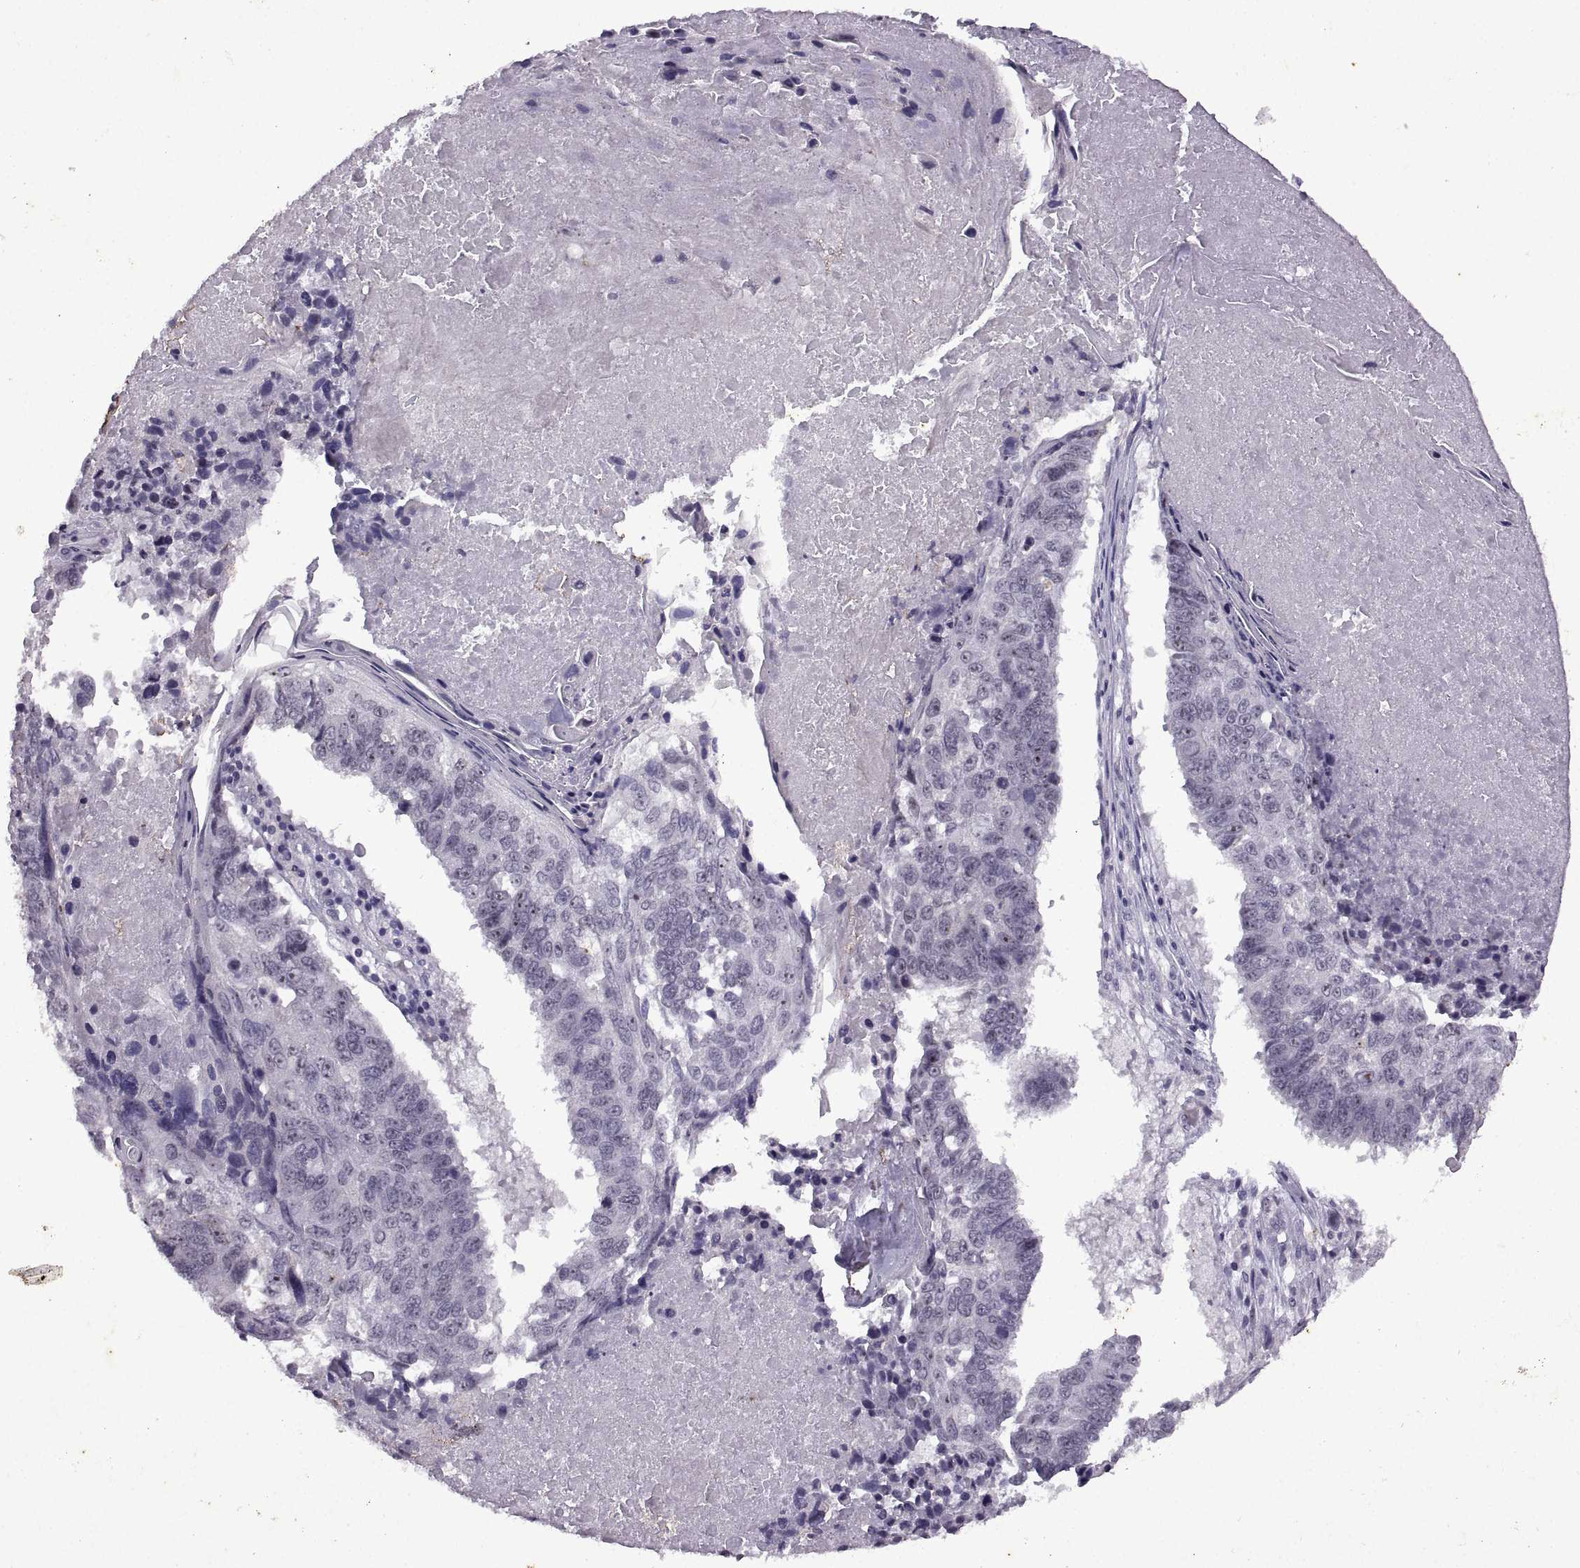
{"staining": {"intensity": "weak", "quantity": "25%-75%", "location": "nuclear"}, "tissue": "lung cancer", "cell_type": "Tumor cells", "image_type": "cancer", "snomed": [{"axis": "morphology", "description": "Squamous cell carcinoma, NOS"}, {"axis": "topography", "description": "Lung"}], "caption": "Squamous cell carcinoma (lung) stained with DAB IHC shows low levels of weak nuclear staining in approximately 25%-75% of tumor cells.", "gene": "SINHCAF", "patient": {"sex": "male", "age": 73}}